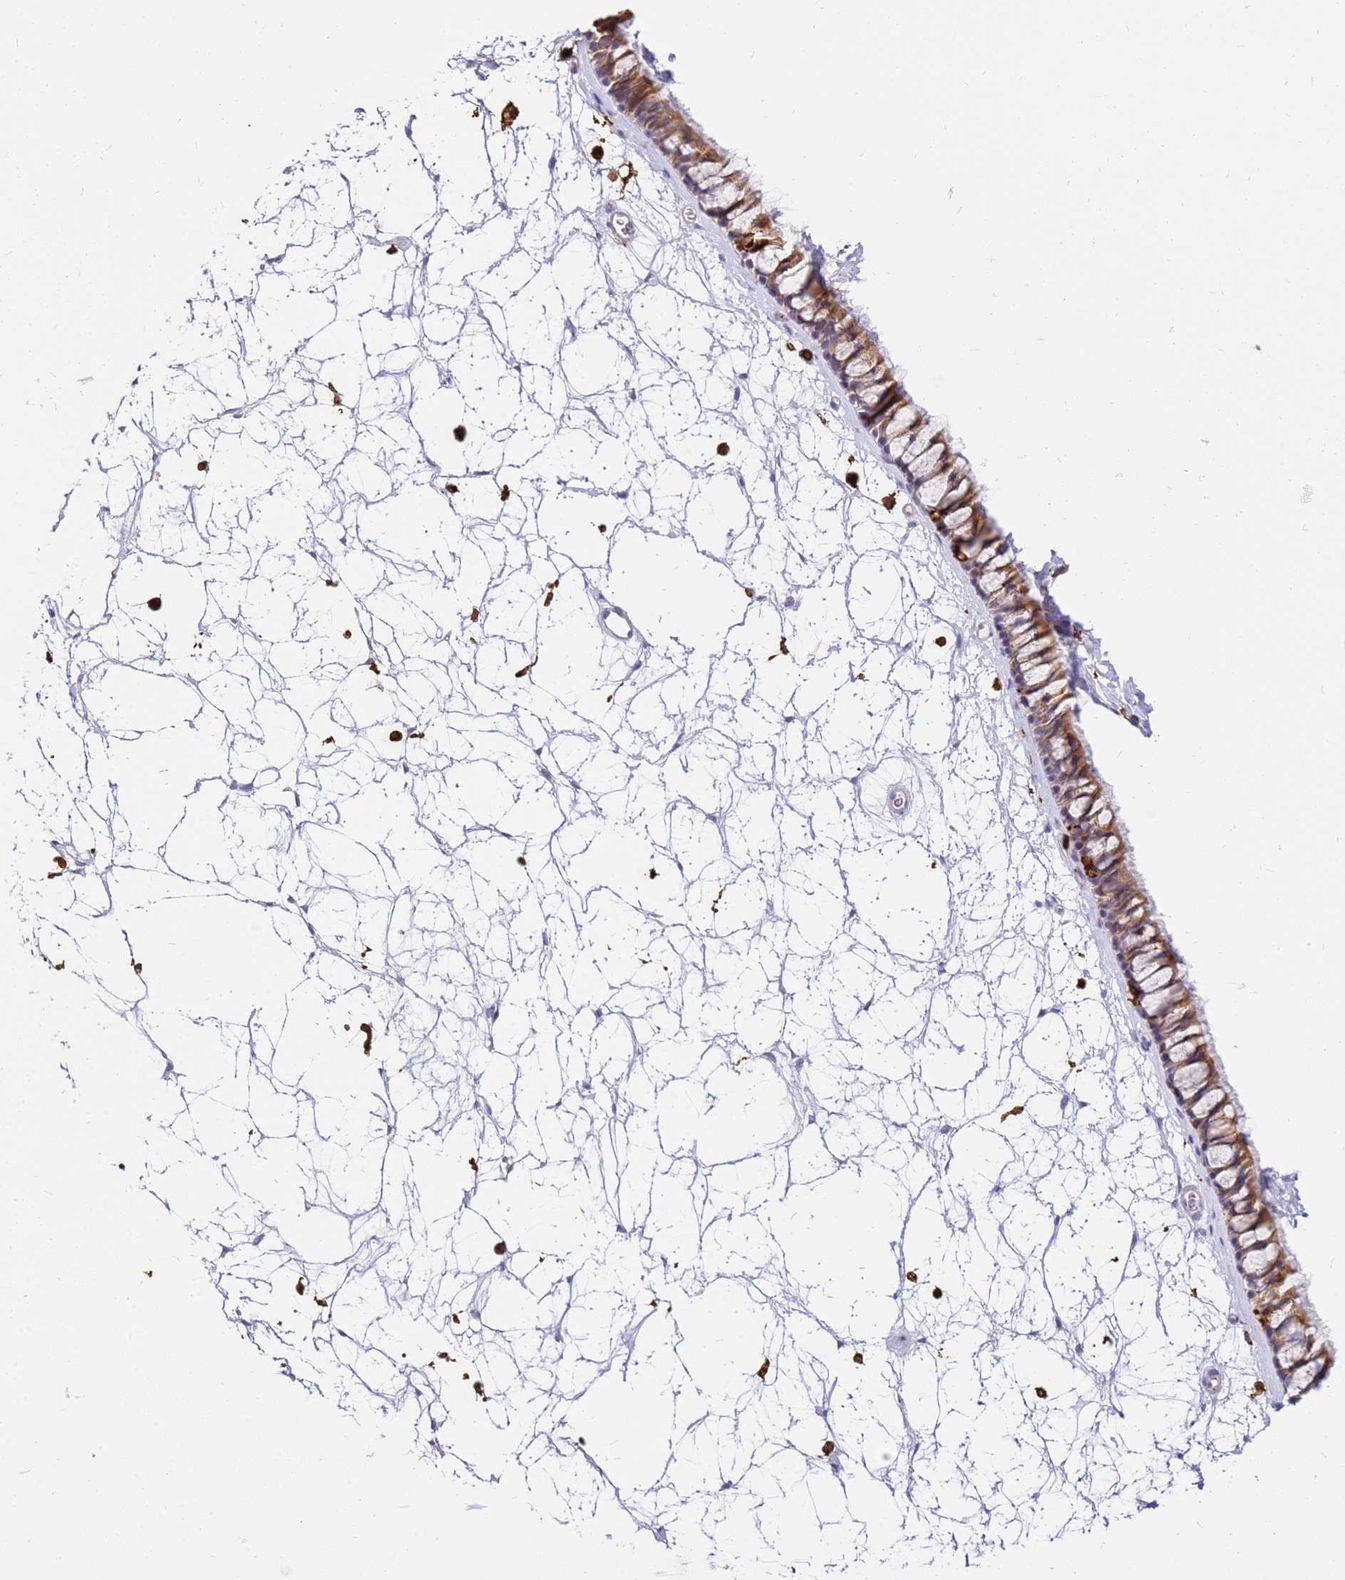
{"staining": {"intensity": "weak", "quantity": "25%-75%", "location": "cytoplasmic/membranous"}, "tissue": "nasopharynx", "cell_type": "Respiratory epithelial cells", "image_type": "normal", "snomed": [{"axis": "morphology", "description": "Normal tissue, NOS"}, {"axis": "topography", "description": "Nasopharynx"}], "caption": "DAB (3,3'-diaminobenzidine) immunohistochemical staining of unremarkable human nasopharynx reveals weak cytoplasmic/membranous protein positivity in approximately 25%-75% of respiratory epithelial cells.", "gene": "CORO1A", "patient": {"sex": "male", "age": 64}}